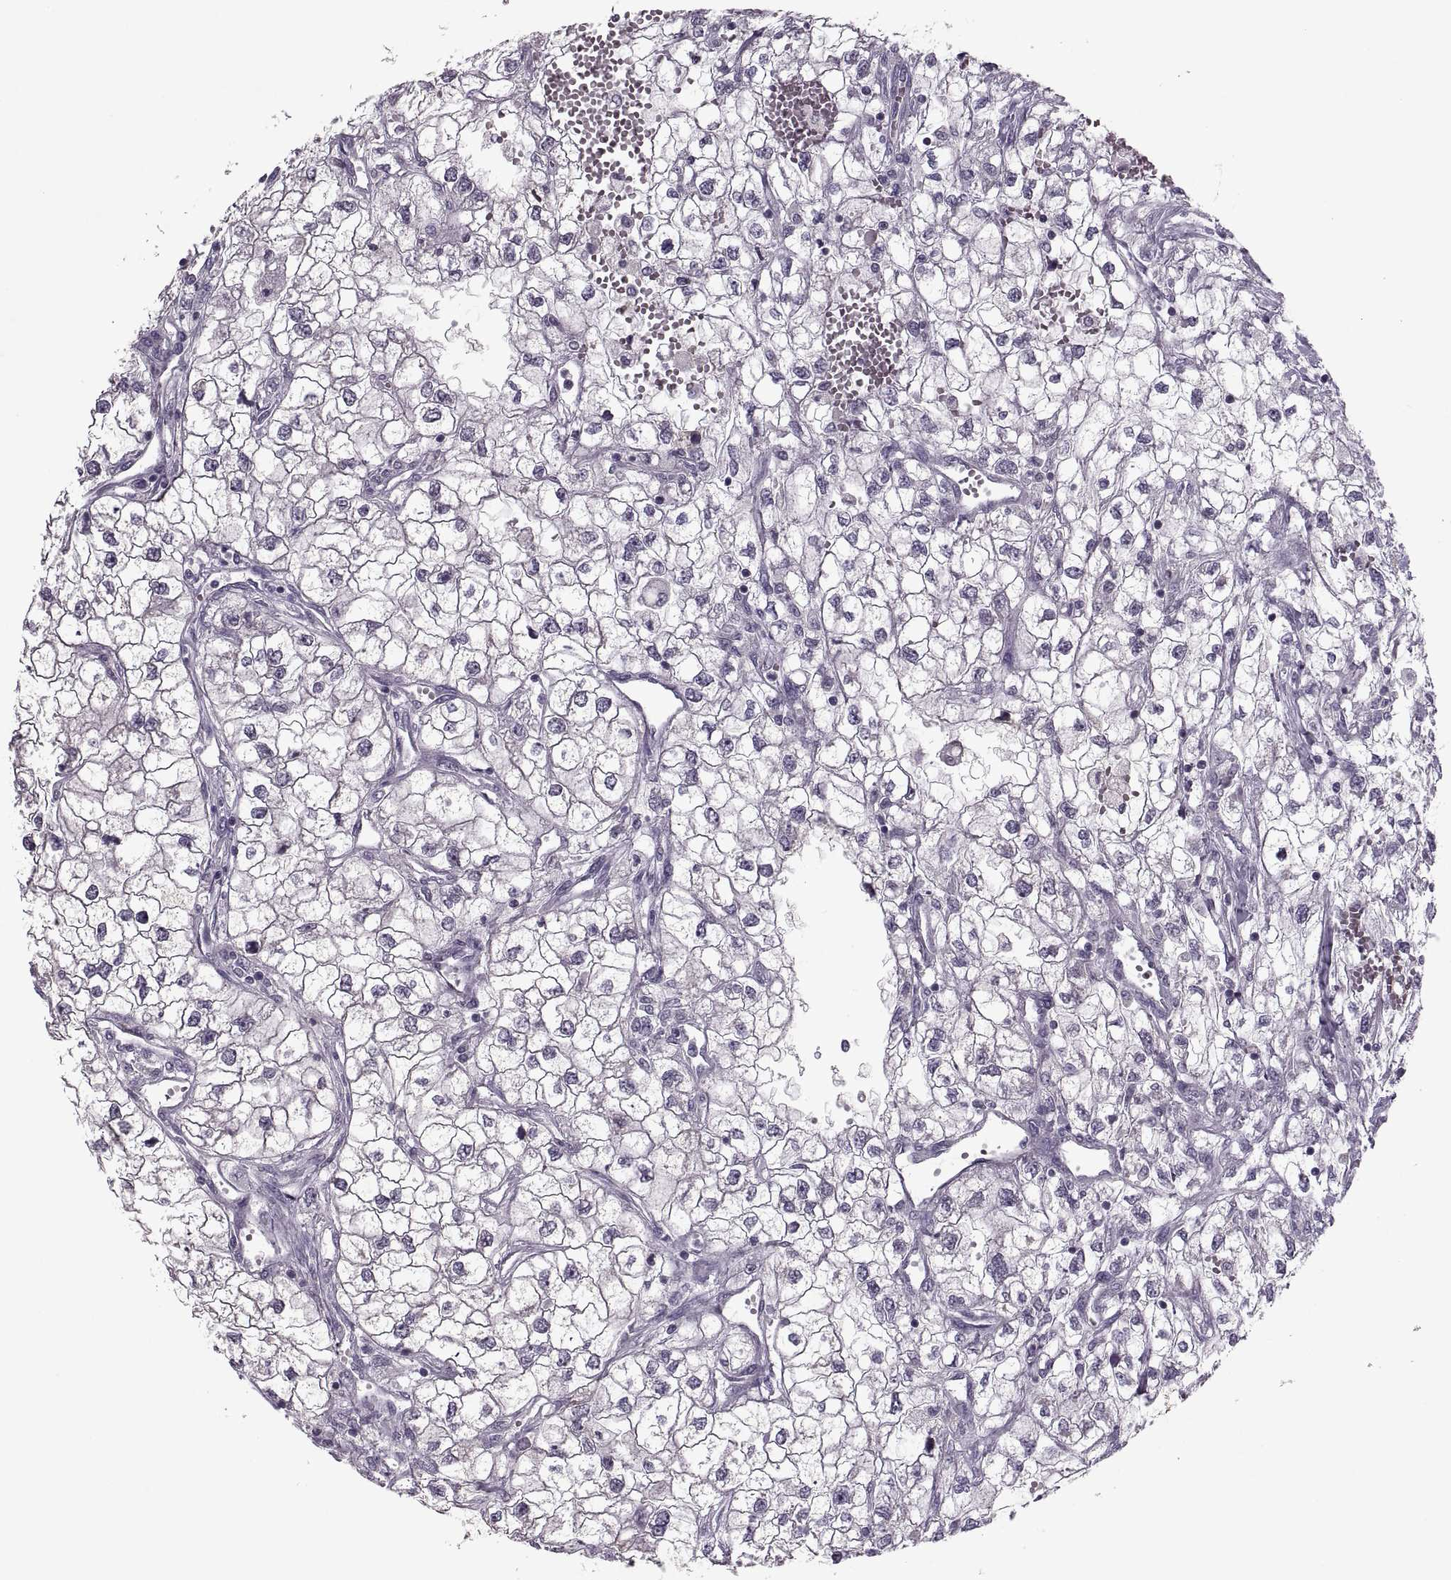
{"staining": {"intensity": "negative", "quantity": "none", "location": "none"}, "tissue": "renal cancer", "cell_type": "Tumor cells", "image_type": "cancer", "snomed": [{"axis": "morphology", "description": "Adenocarcinoma, NOS"}, {"axis": "topography", "description": "Kidney"}], "caption": "Tumor cells show no significant positivity in renal cancer. Nuclei are stained in blue.", "gene": "MGAT4D", "patient": {"sex": "male", "age": 59}}